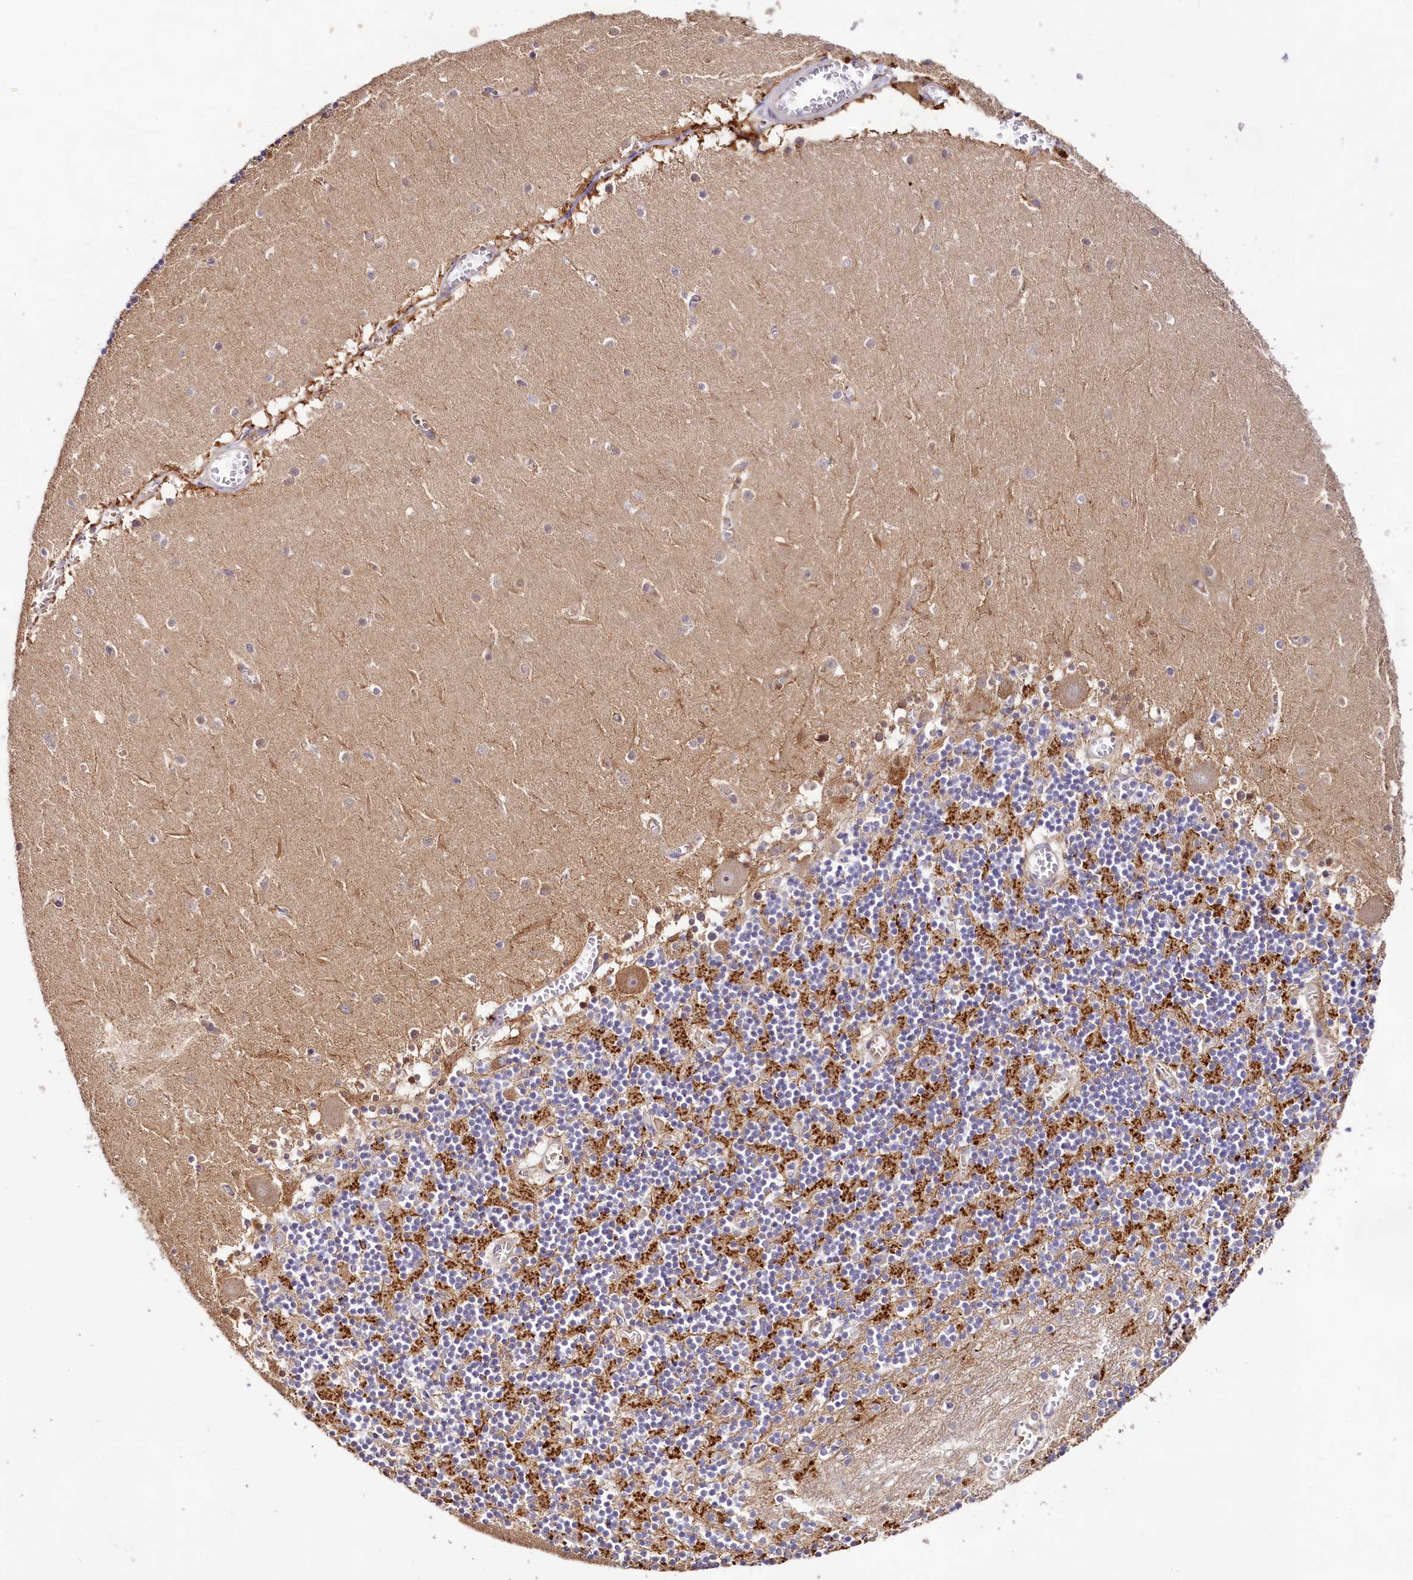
{"staining": {"intensity": "strong", "quantity": "25%-75%", "location": "cytoplasmic/membranous"}, "tissue": "cerebellum", "cell_type": "Cells in granular layer", "image_type": "normal", "snomed": [{"axis": "morphology", "description": "Normal tissue, NOS"}, {"axis": "topography", "description": "Cerebellum"}], "caption": "Immunohistochemical staining of benign cerebellum reveals high levels of strong cytoplasmic/membranous positivity in about 25%-75% of cells in granular layer. Using DAB (brown) and hematoxylin (blue) stains, captured at high magnification using brightfield microscopy.", "gene": "DMXL2", "patient": {"sex": "female", "age": 28}}